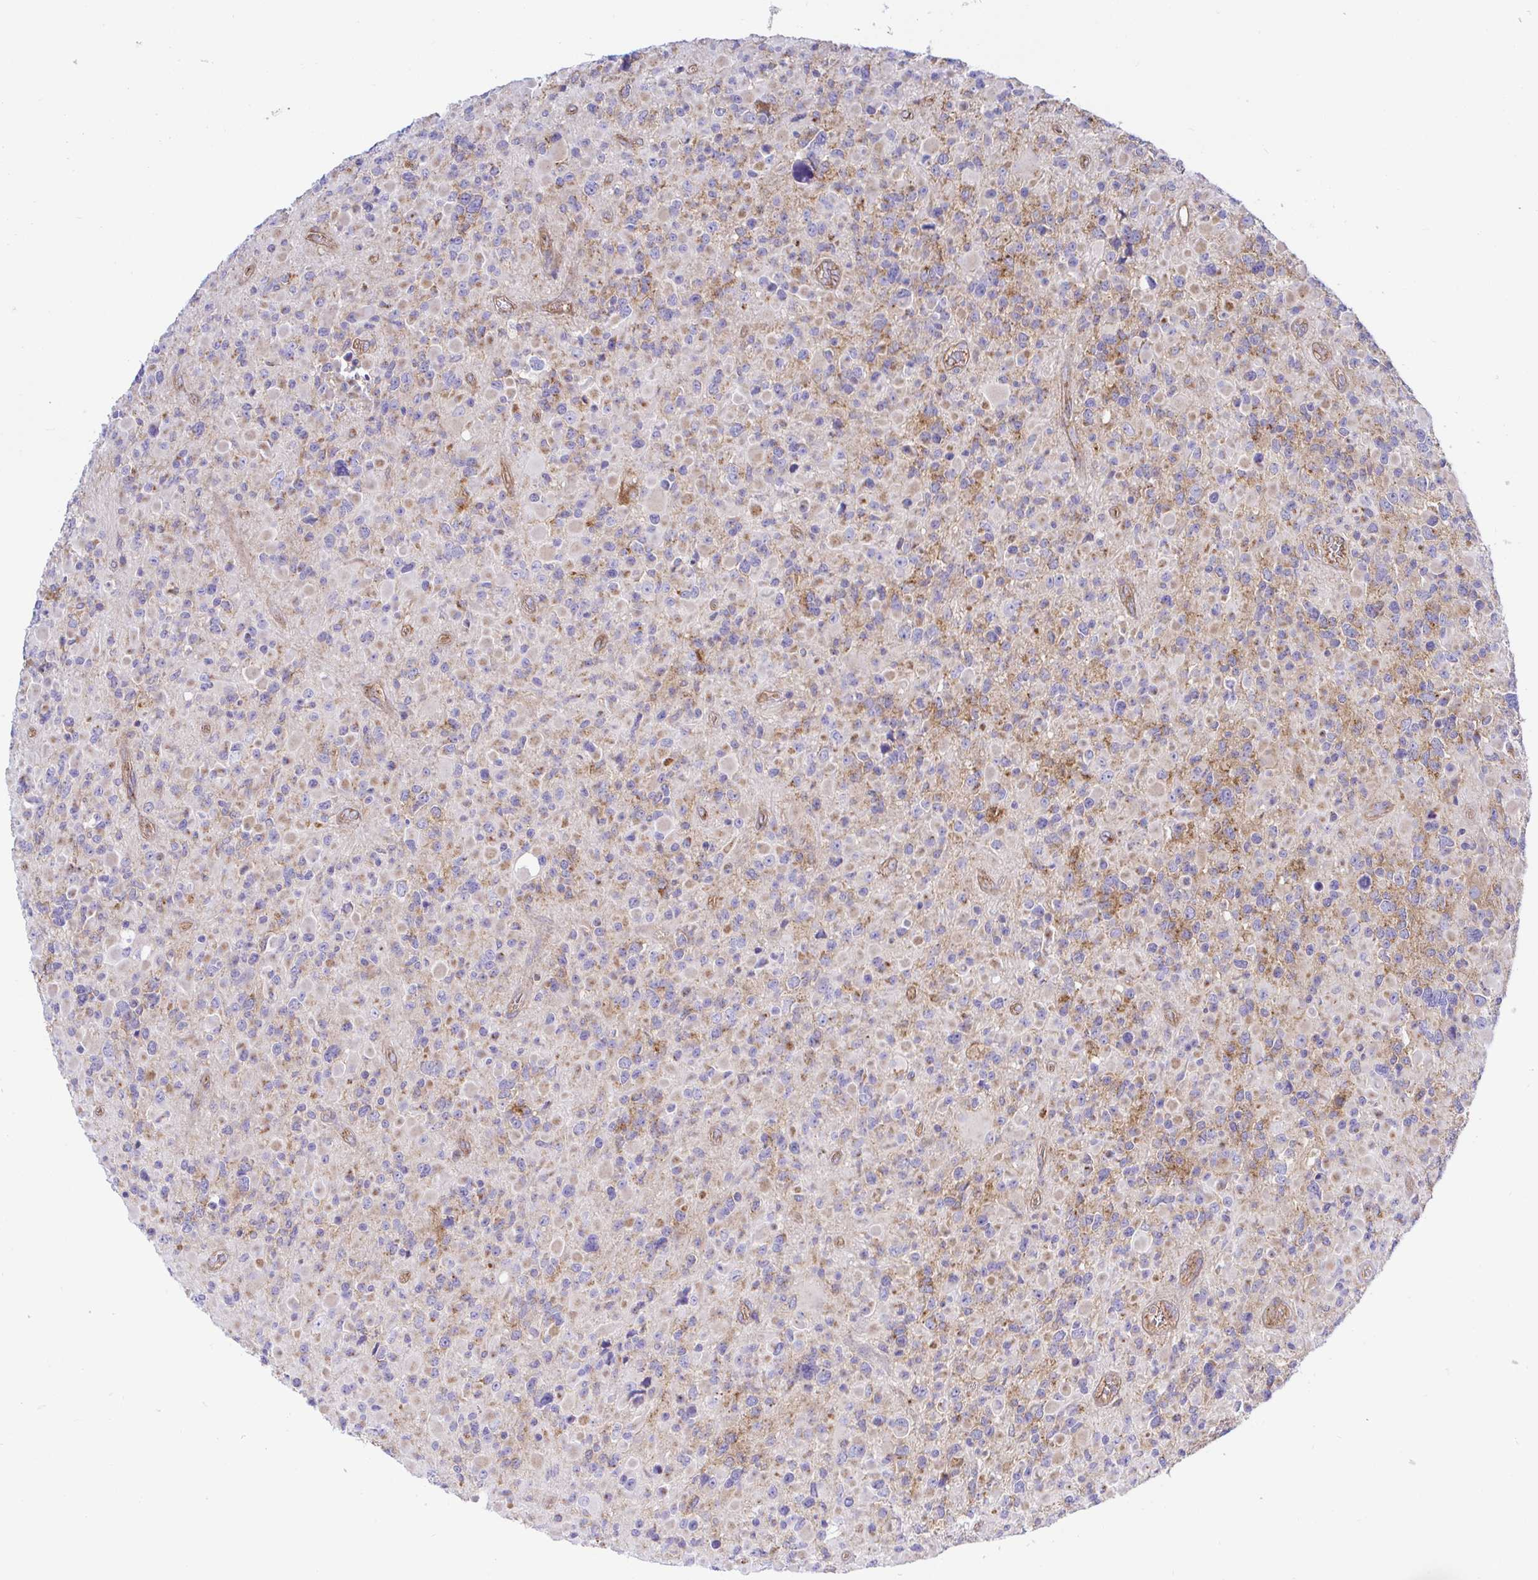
{"staining": {"intensity": "negative", "quantity": "none", "location": "none"}, "tissue": "glioma", "cell_type": "Tumor cells", "image_type": "cancer", "snomed": [{"axis": "morphology", "description": "Glioma, malignant, High grade"}, {"axis": "topography", "description": "Brain"}], "caption": "This is a micrograph of immunohistochemistry (IHC) staining of glioma, which shows no expression in tumor cells. The staining is performed using DAB (3,3'-diaminobenzidine) brown chromogen with nuclei counter-stained in using hematoxylin.", "gene": "ARL4D", "patient": {"sex": "female", "age": 40}}